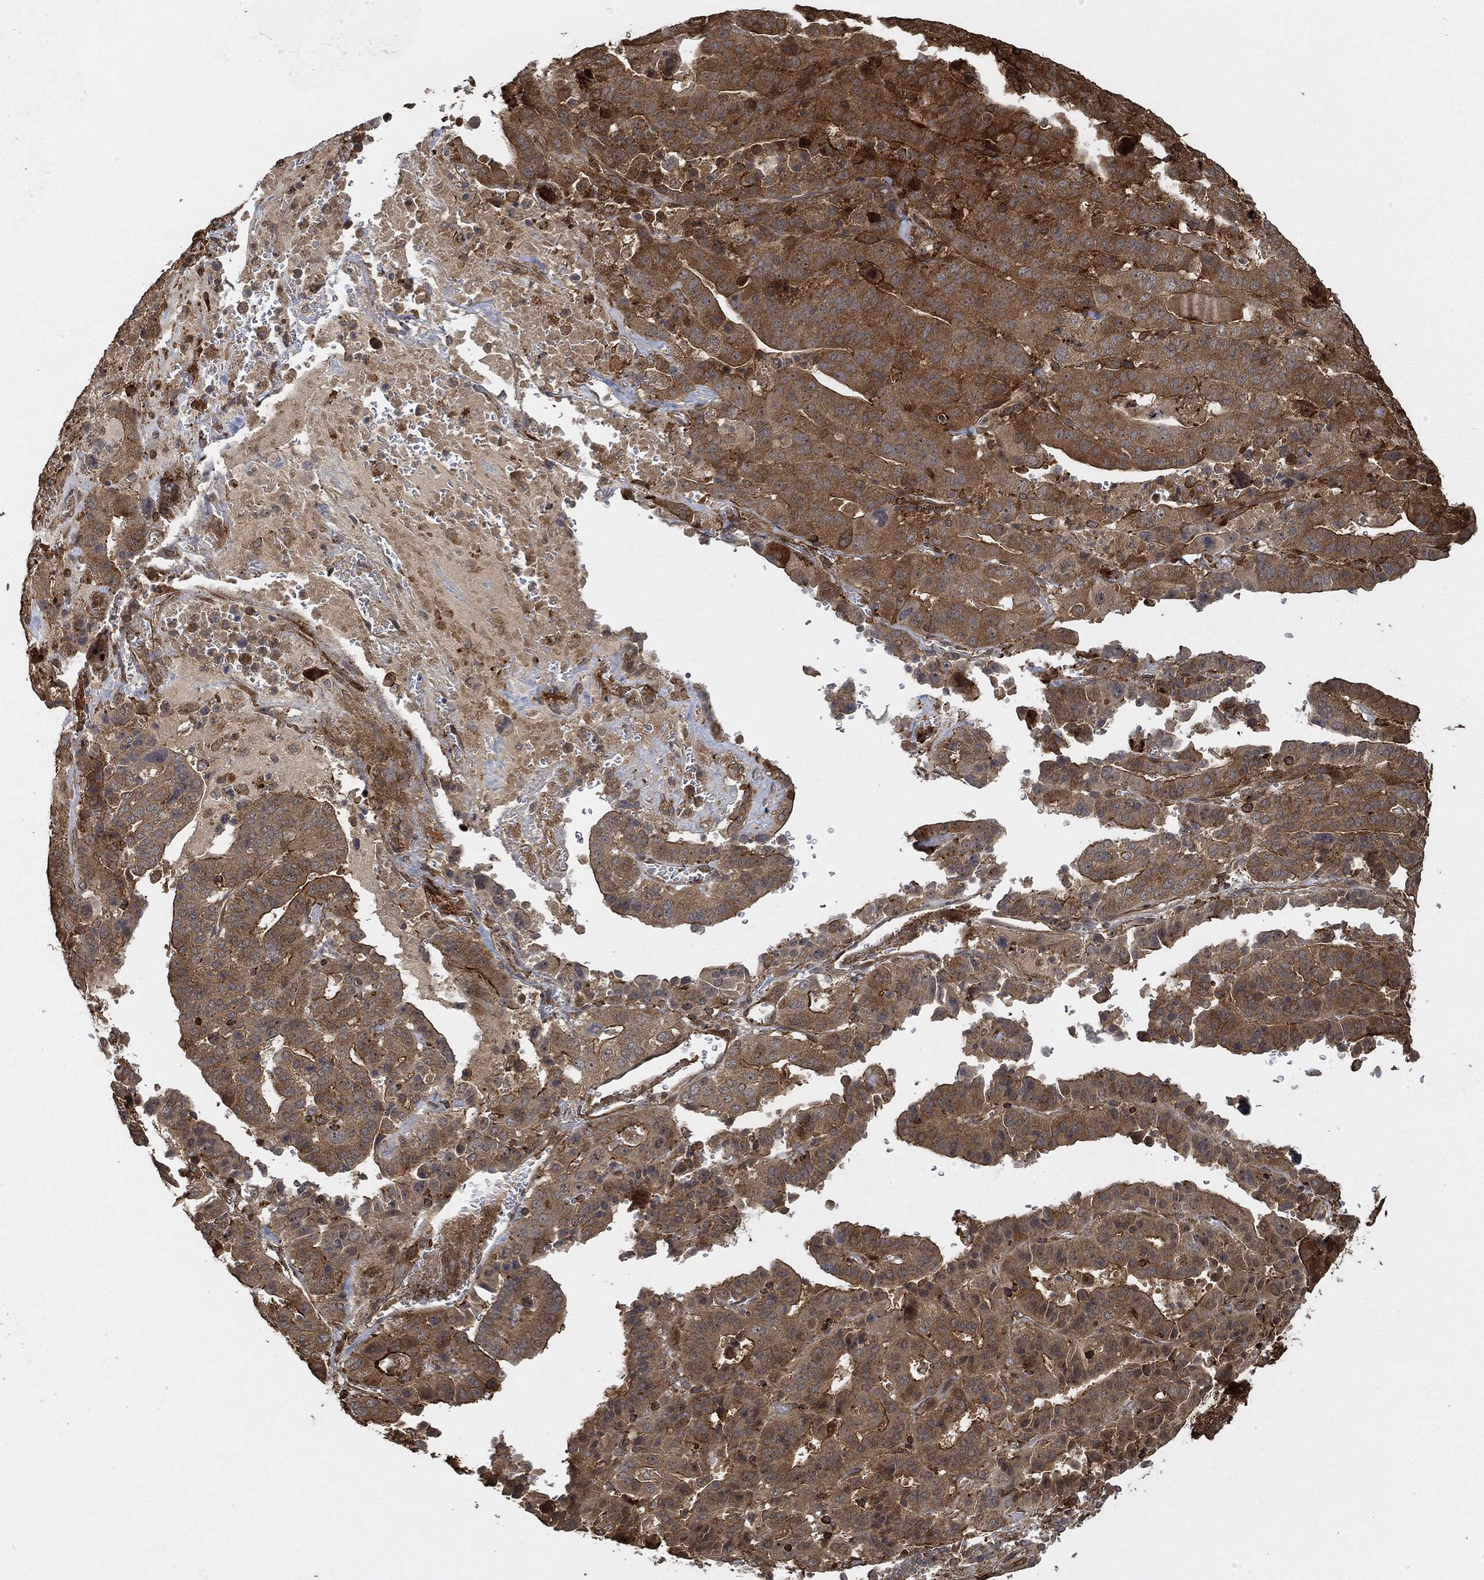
{"staining": {"intensity": "strong", "quantity": "25%-75%", "location": "cytoplasmic/membranous"}, "tissue": "stomach cancer", "cell_type": "Tumor cells", "image_type": "cancer", "snomed": [{"axis": "morphology", "description": "Adenocarcinoma, NOS"}, {"axis": "topography", "description": "Stomach"}], "caption": "Adenocarcinoma (stomach) stained for a protein (brown) reveals strong cytoplasmic/membranous positive positivity in about 25%-75% of tumor cells.", "gene": "TPT1", "patient": {"sex": "male", "age": 48}}